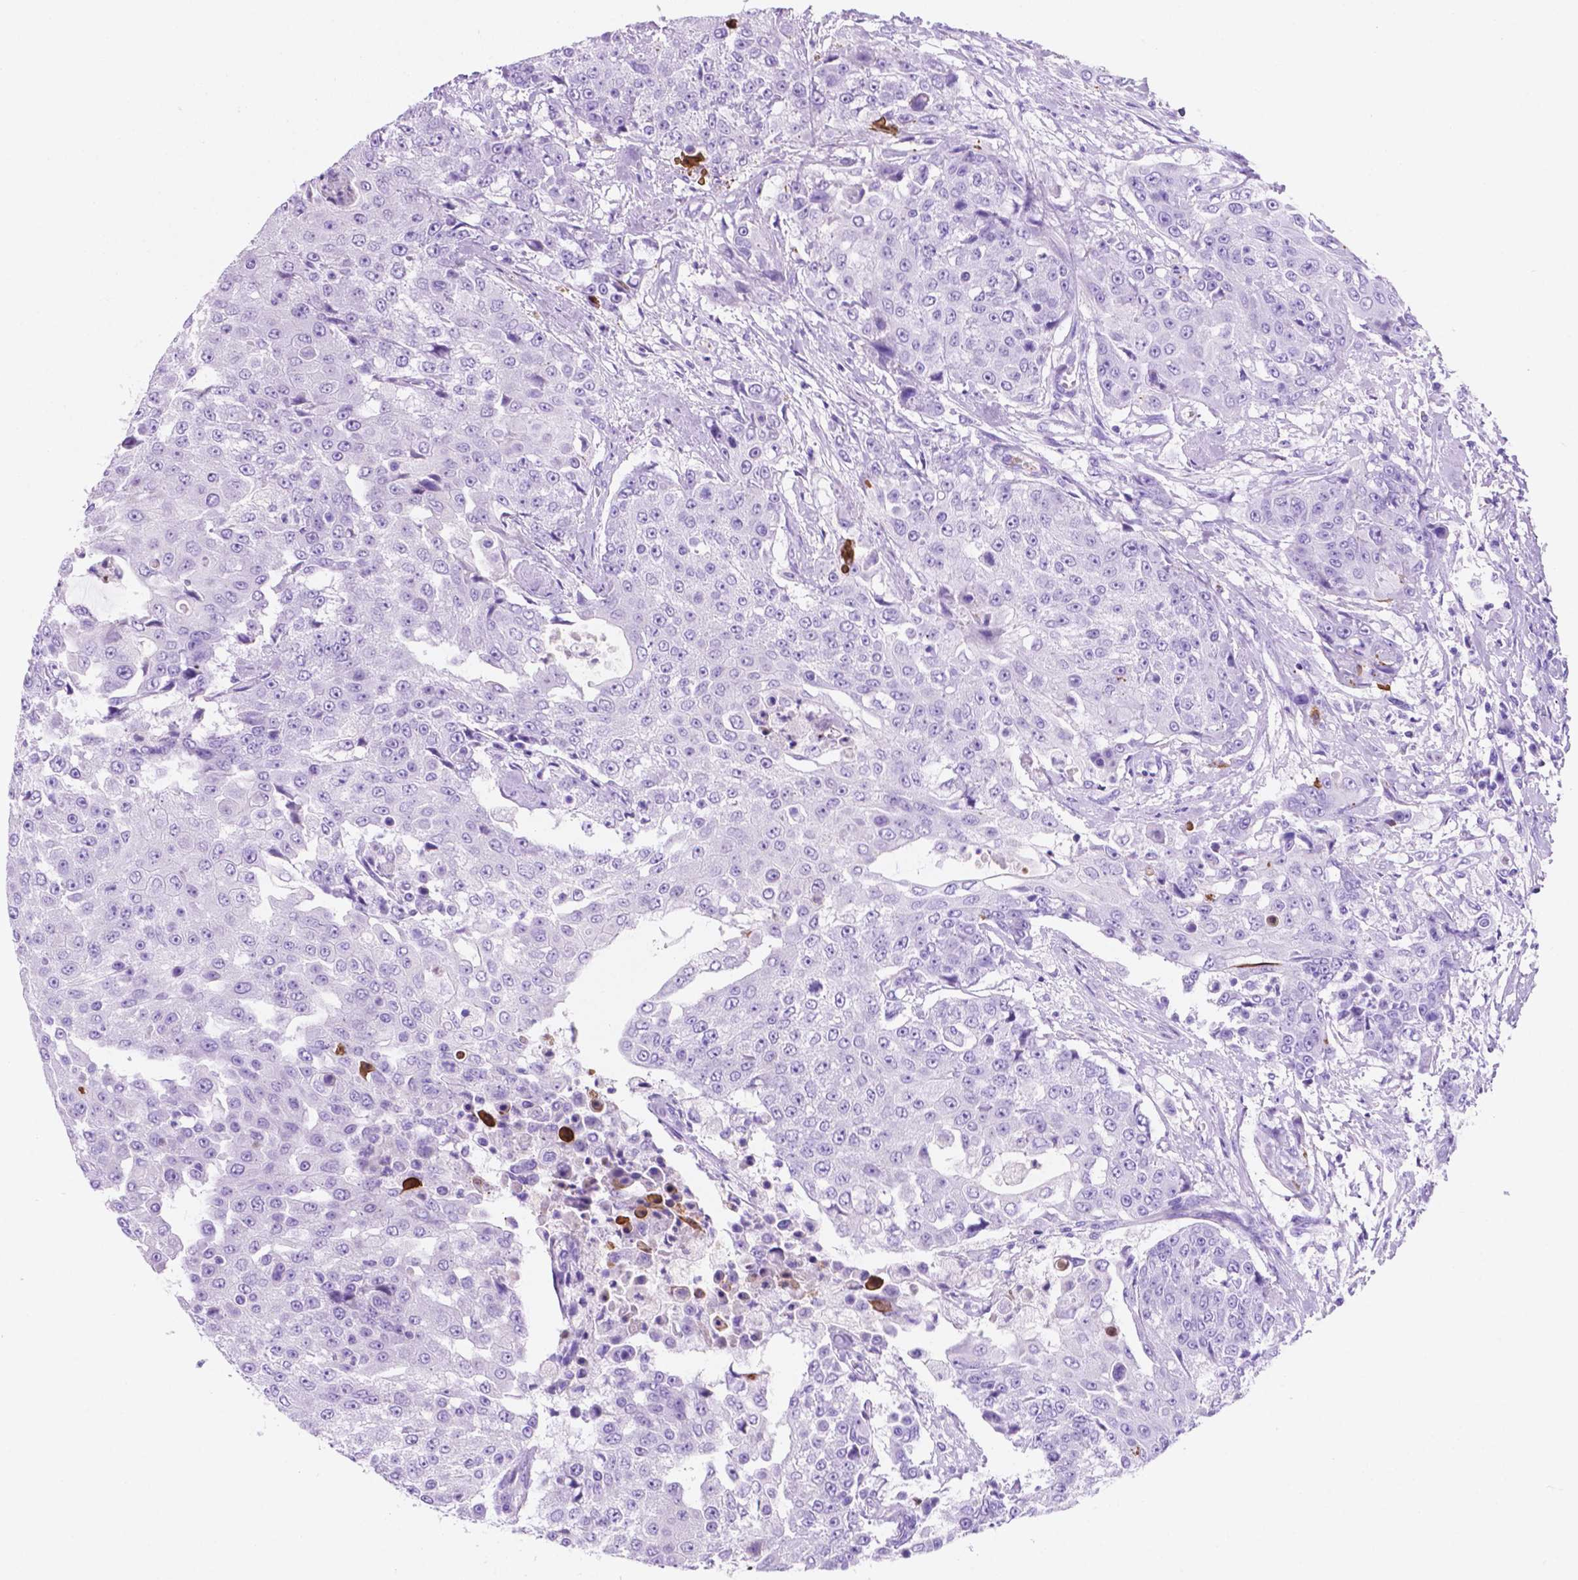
{"staining": {"intensity": "negative", "quantity": "none", "location": "none"}, "tissue": "urothelial cancer", "cell_type": "Tumor cells", "image_type": "cancer", "snomed": [{"axis": "morphology", "description": "Urothelial carcinoma, High grade"}, {"axis": "topography", "description": "Urinary bladder"}], "caption": "IHC image of neoplastic tissue: human urothelial cancer stained with DAB (3,3'-diaminobenzidine) demonstrates no significant protein staining in tumor cells.", "gene": "FOXB2", "patient": {"sex": "female", "age": 63}}